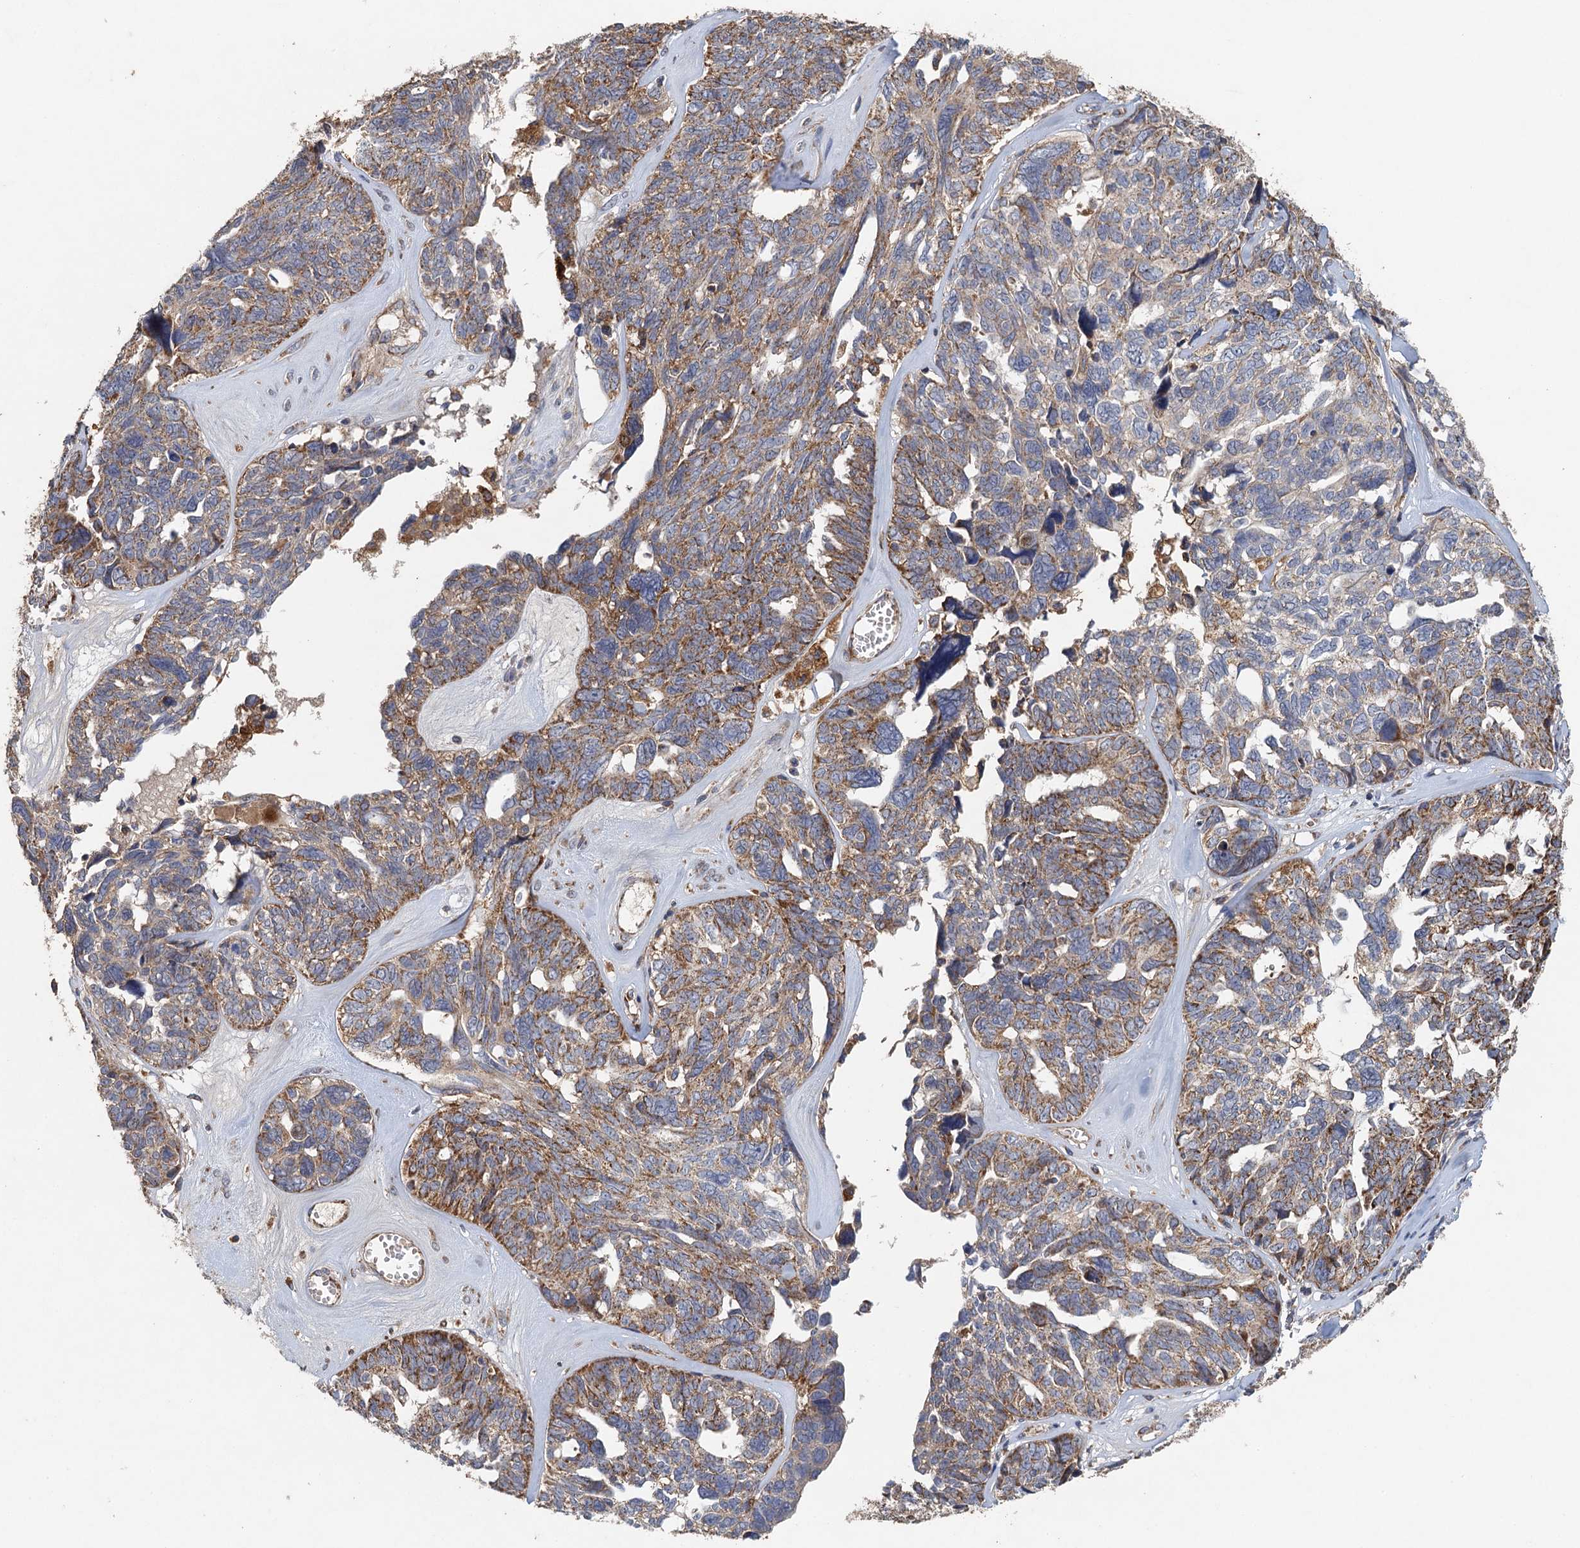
{"staining": {"intensity": "moderate", "quantity": ">75%", "location": "cytoplasmic/membranous"}, "tissue": "ovarian cancer", "cell_type": "Tumor cells", "image_type": "cancer", "snomed": [{"axis": "morphology", "description": "Cystadenocarcinoma, serous, NOS"}, {"axis": "topography", "description": "Ovary"}], "caption": "The micrograph displays staining of ovarian cancer, revealing moderate cytoplasmic/membranous protein staining (brown color) within tumor cells.", "gene": "BCS1L", "patient": {"sex": "female", "age": 79}}